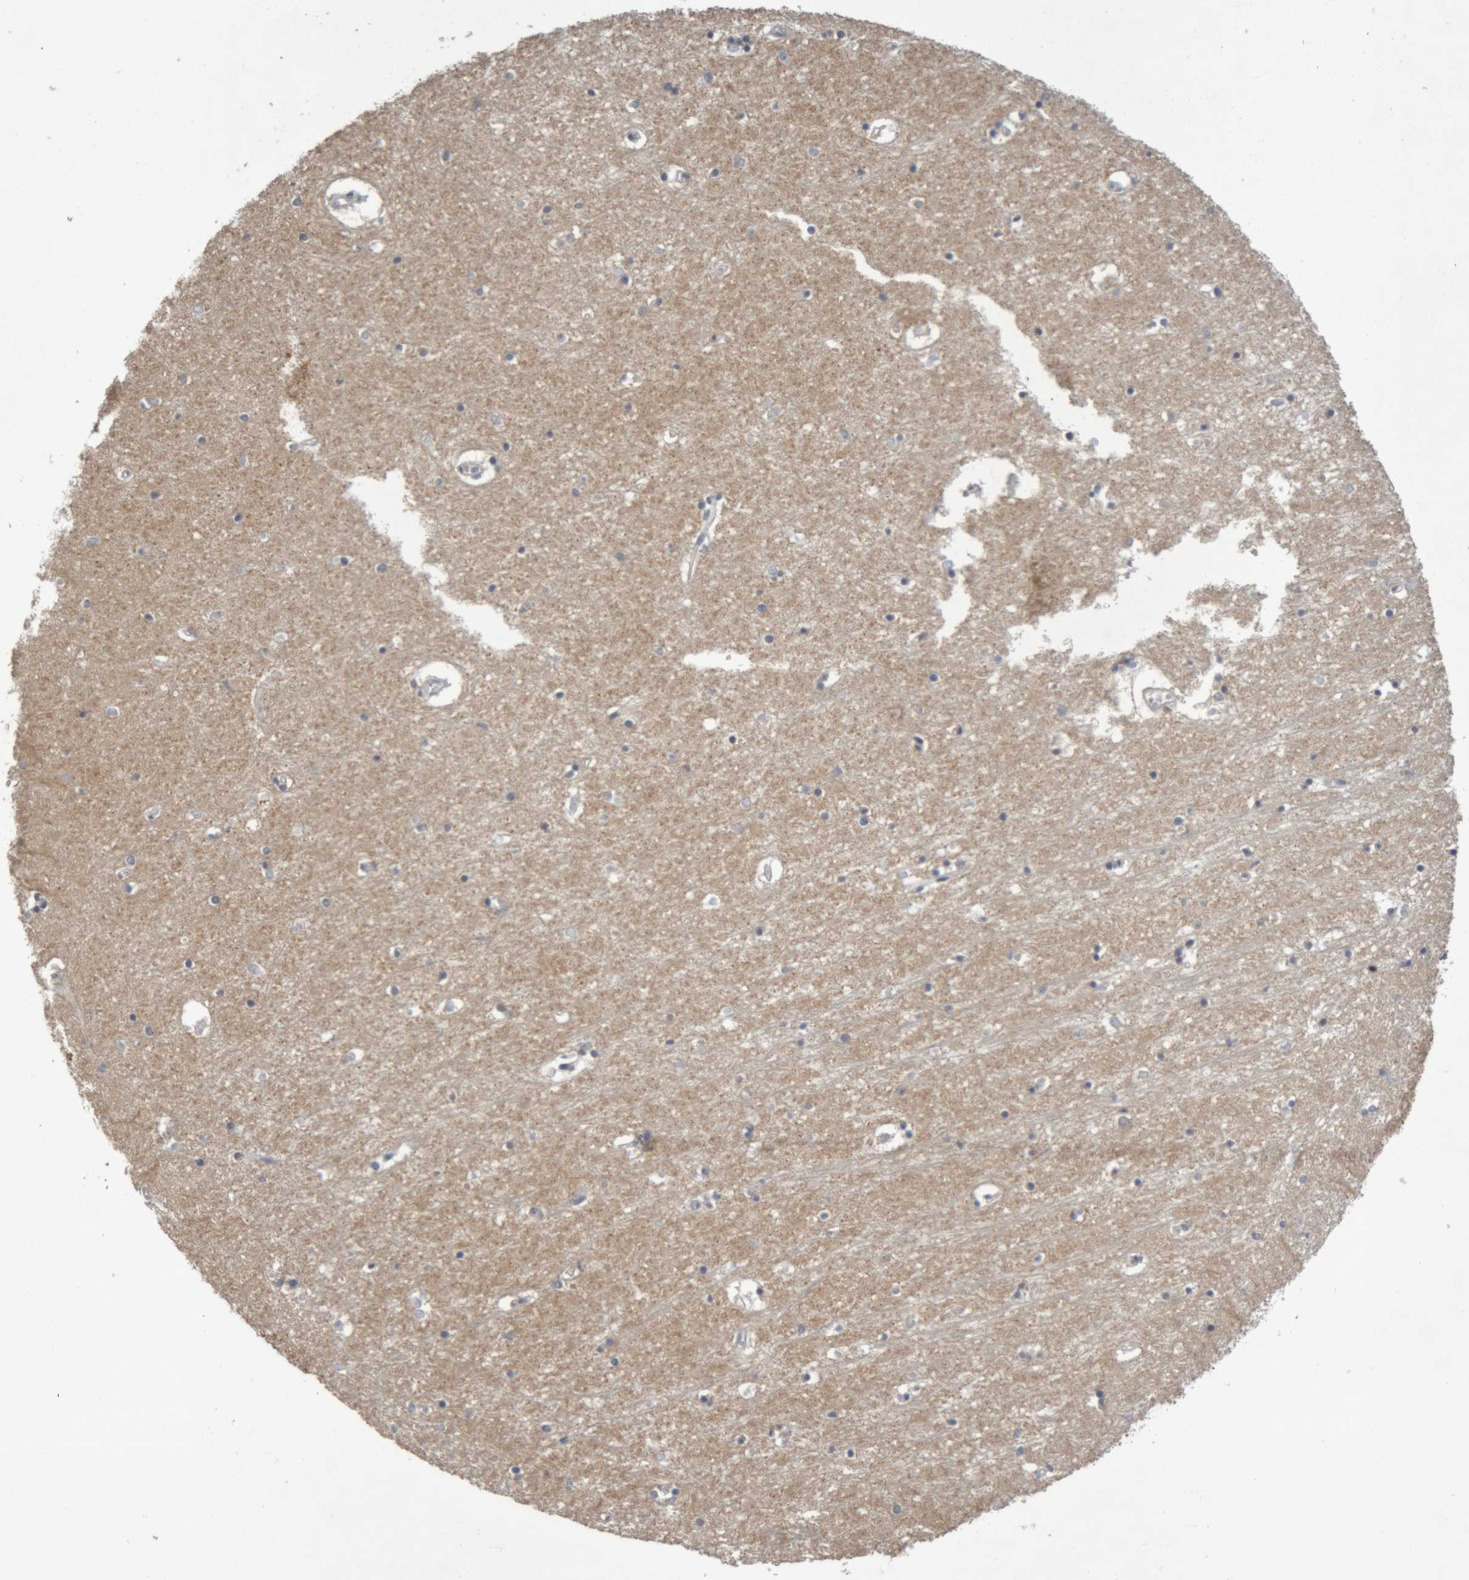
{"staining": {"intensity": "weak", "quantity": "<25%", "location": "cytoplasmic/membranous"}, "tissue": "hippocampus", "cell_type": "Glial cells", "image_type": "normal", "snomed": [{"axis": "morphology", "description": "Normal tissue, NOS"}, {"axis": "topography", "description": "Hippocampus"}], "caption": "Immunohistochemistry (IHC) photomicrograph of unremarkable hippocampus stained for a protein (brown), which shows no staining in glial cells. Nuclei are stained in blue.", "gene": "NFATC2", "patient": {"sex": "male", "age": 70}}